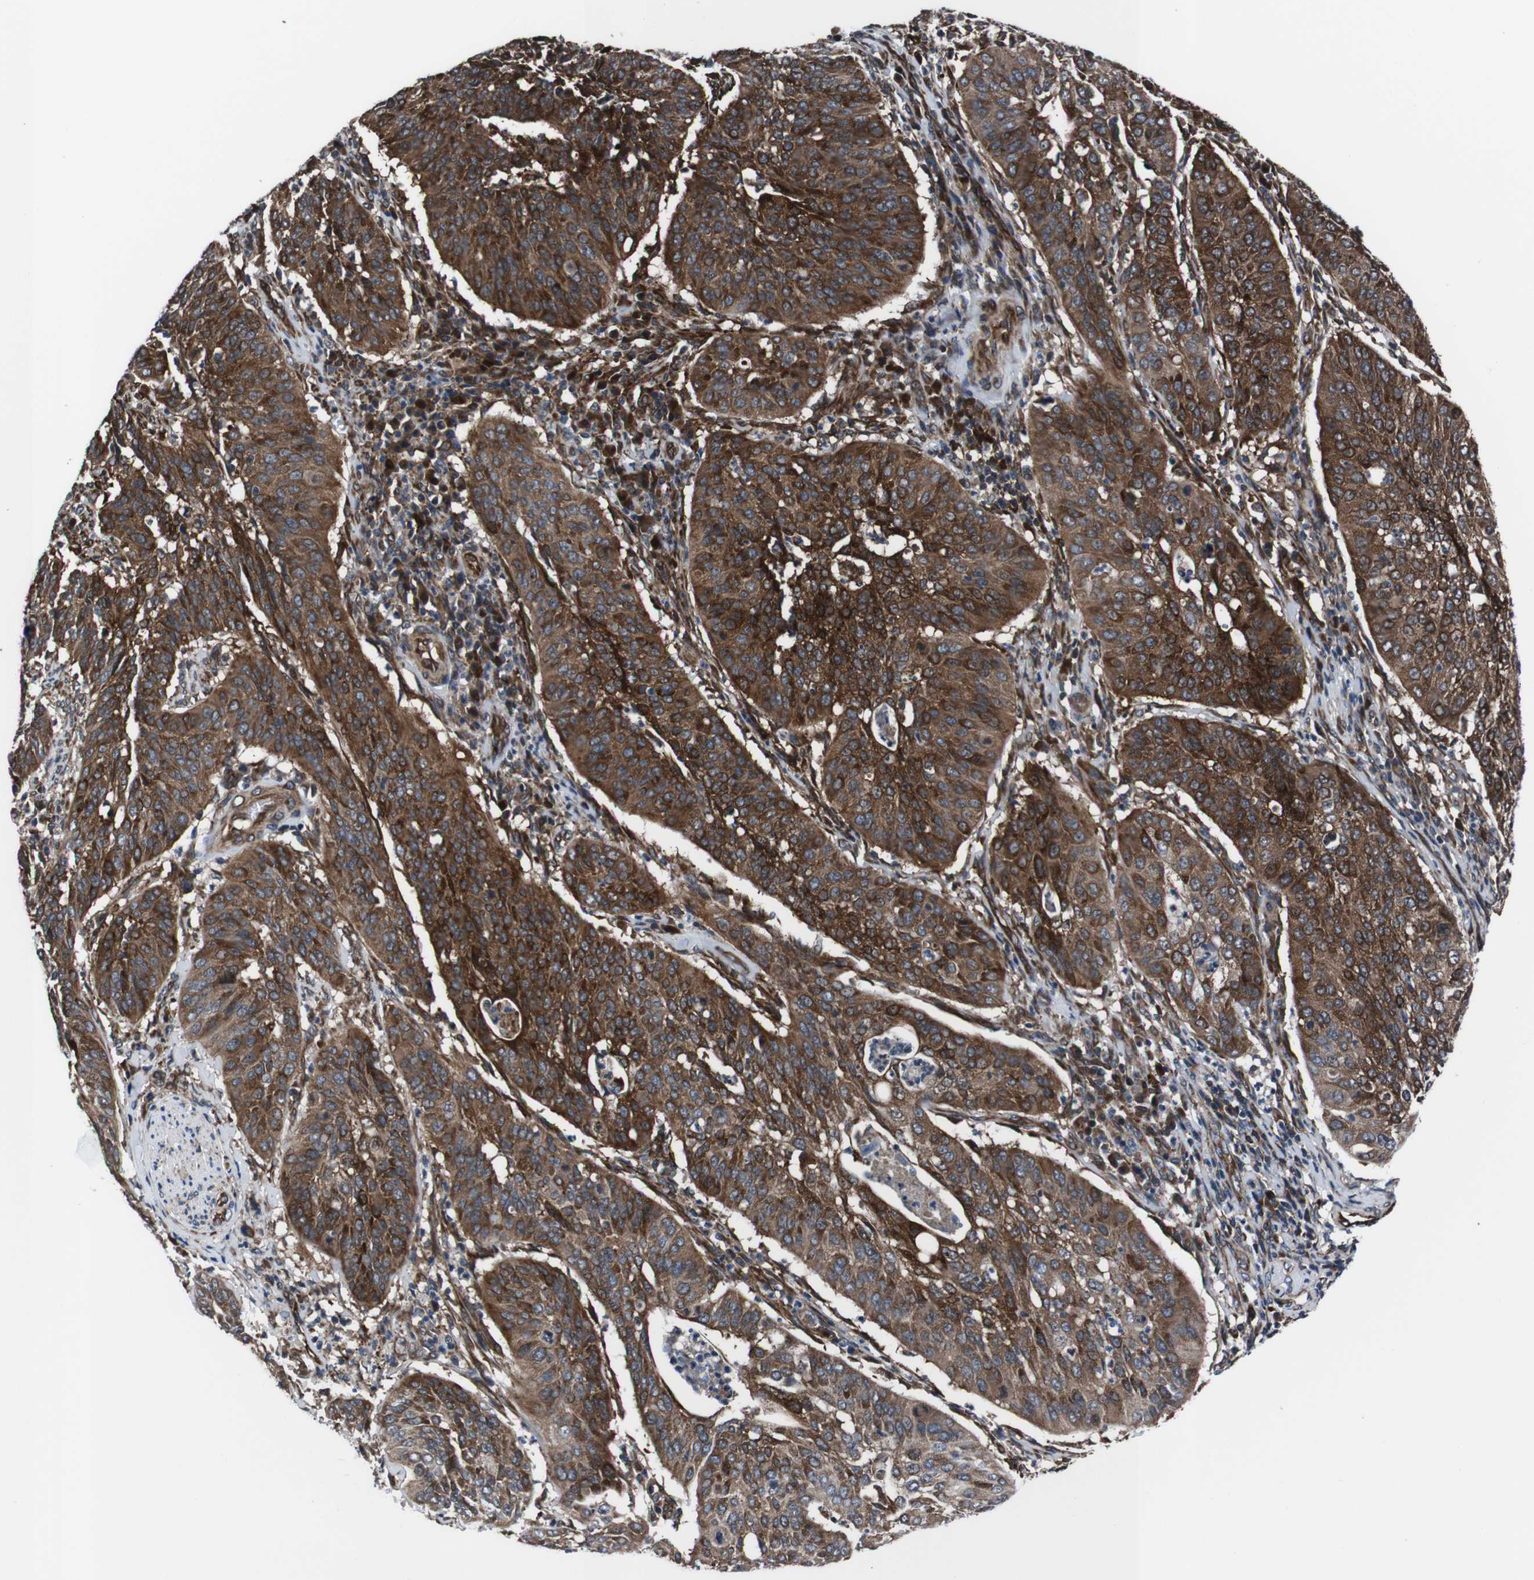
{"staining": {"intensity": "strong", "quantity": ">75%", "location": "cytoplasmic/membranous"}, "tissue": "cervical cancer", "cell_type": "Tumor cells", "image_type": "cancer", "snomed": [{"axis": "morphology", "description": "Normal tissue, NOS"}, {"axis": "morphology", "description": "Squamous cell carcinoma, NOS"}, {"axis": "topography", "description": "Cervix"}], "caption": "Protein expression analysis of human cervical cancer reveals strong cytoplasmic/membranous expression in about >75% of tumor cells.", "gene": "EIF4A2", "patient": {"sex": "female", "age": 39}}